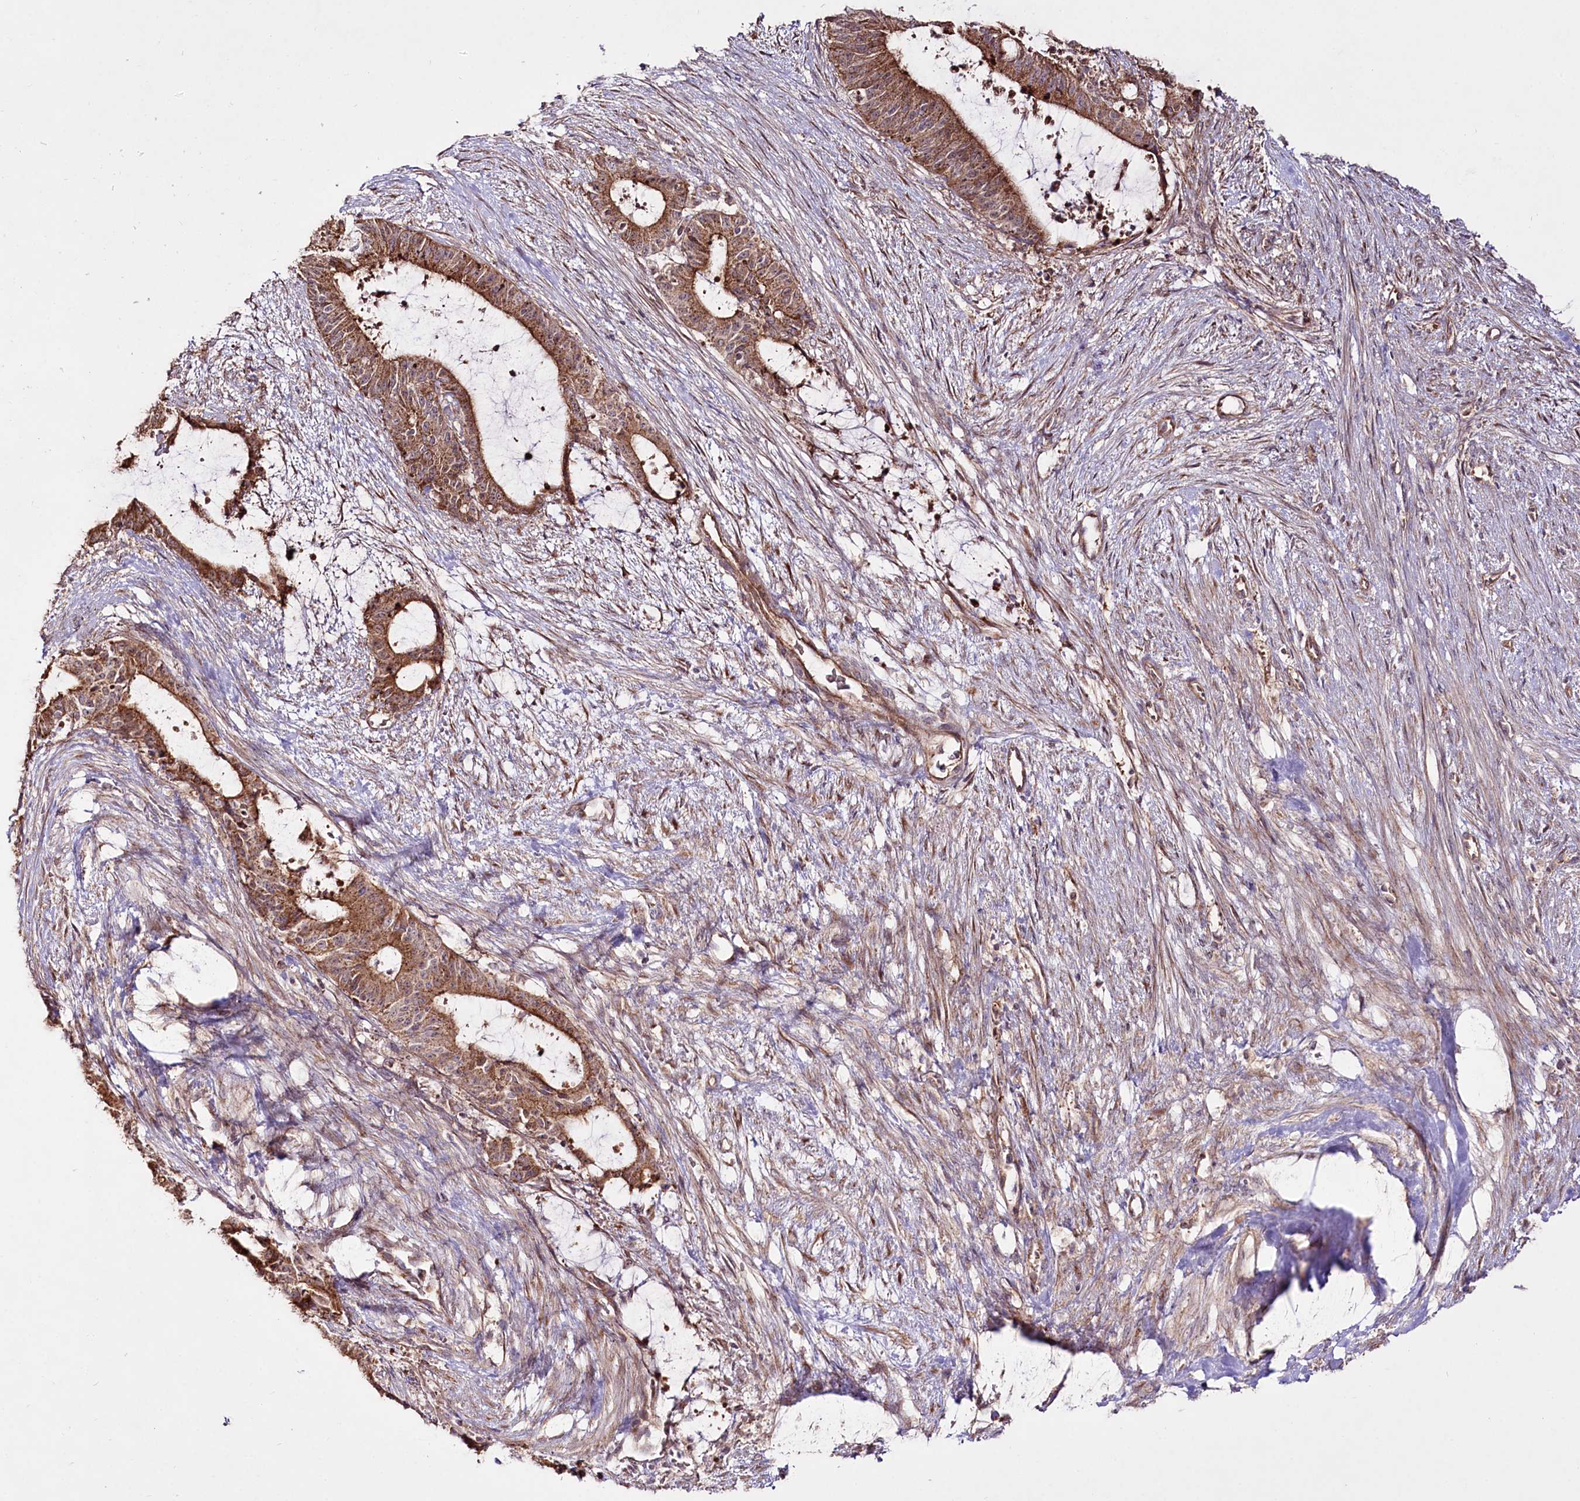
{"staining": {"intensity": "moderate", "quantity": ">75%", "location": "cytoplasmic/membranous"}, "tissue": "liver cancer", "cell_type": "Tumor cells", "image_type": "cancer", "snomed": [{"axis": "morphology", "description": "Normal tissue, NOS"}, {"axis": "morphology", "description": "Cholangiocarcinoma"}, {"axis": "topography", "description": "Liver"}, {"axis": "topography", "description": "Peripheral nerve tissue"}], "caption": "Tumor cells reveal medium levels of moderate cytoplasmic/membranous staining in approximately >75% of cells in cholangiocarcinoma (liver).", "gene": "REXO2", "patient": {"sex": "female", "age": 73}}